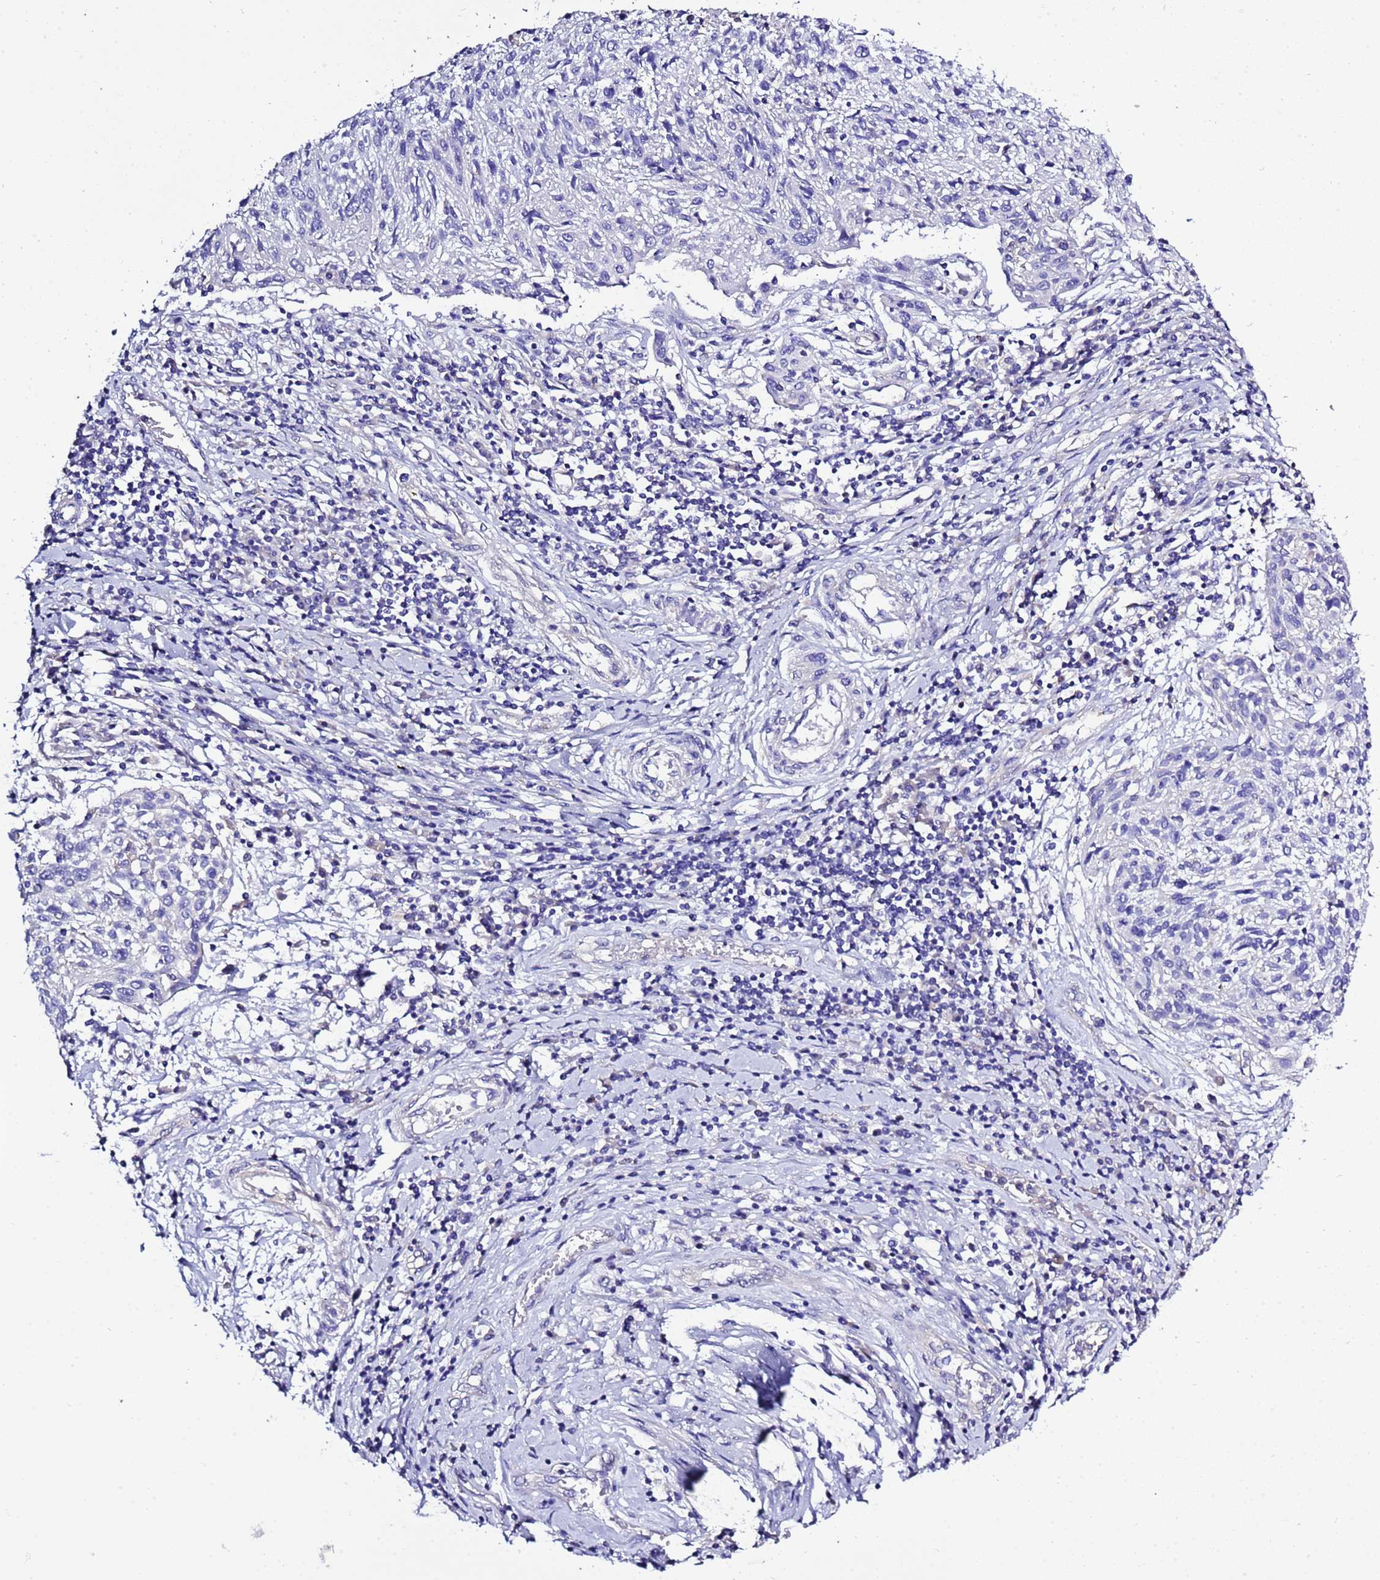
{"staining": {"intensity": "negative", "quantity": "none", "location": "none"}, "tissue": "cervical cancer", "cell_type": "Tumor cells", "image_type": "cancer", "snomed": [{"axis": "morphology", "description": "Squamous cell carcinoma, NOS"}, {"axis": "topography", "description": "Cervix"}], "caption": "The image reveals no significant positivity in tumor cells of squamous cell carcinoma (cervical). (DAB IHC visualized using brightfield microscopy, high magnification).", "gene": "KICS2", "patient": {"sex": "female", "age": 51}}